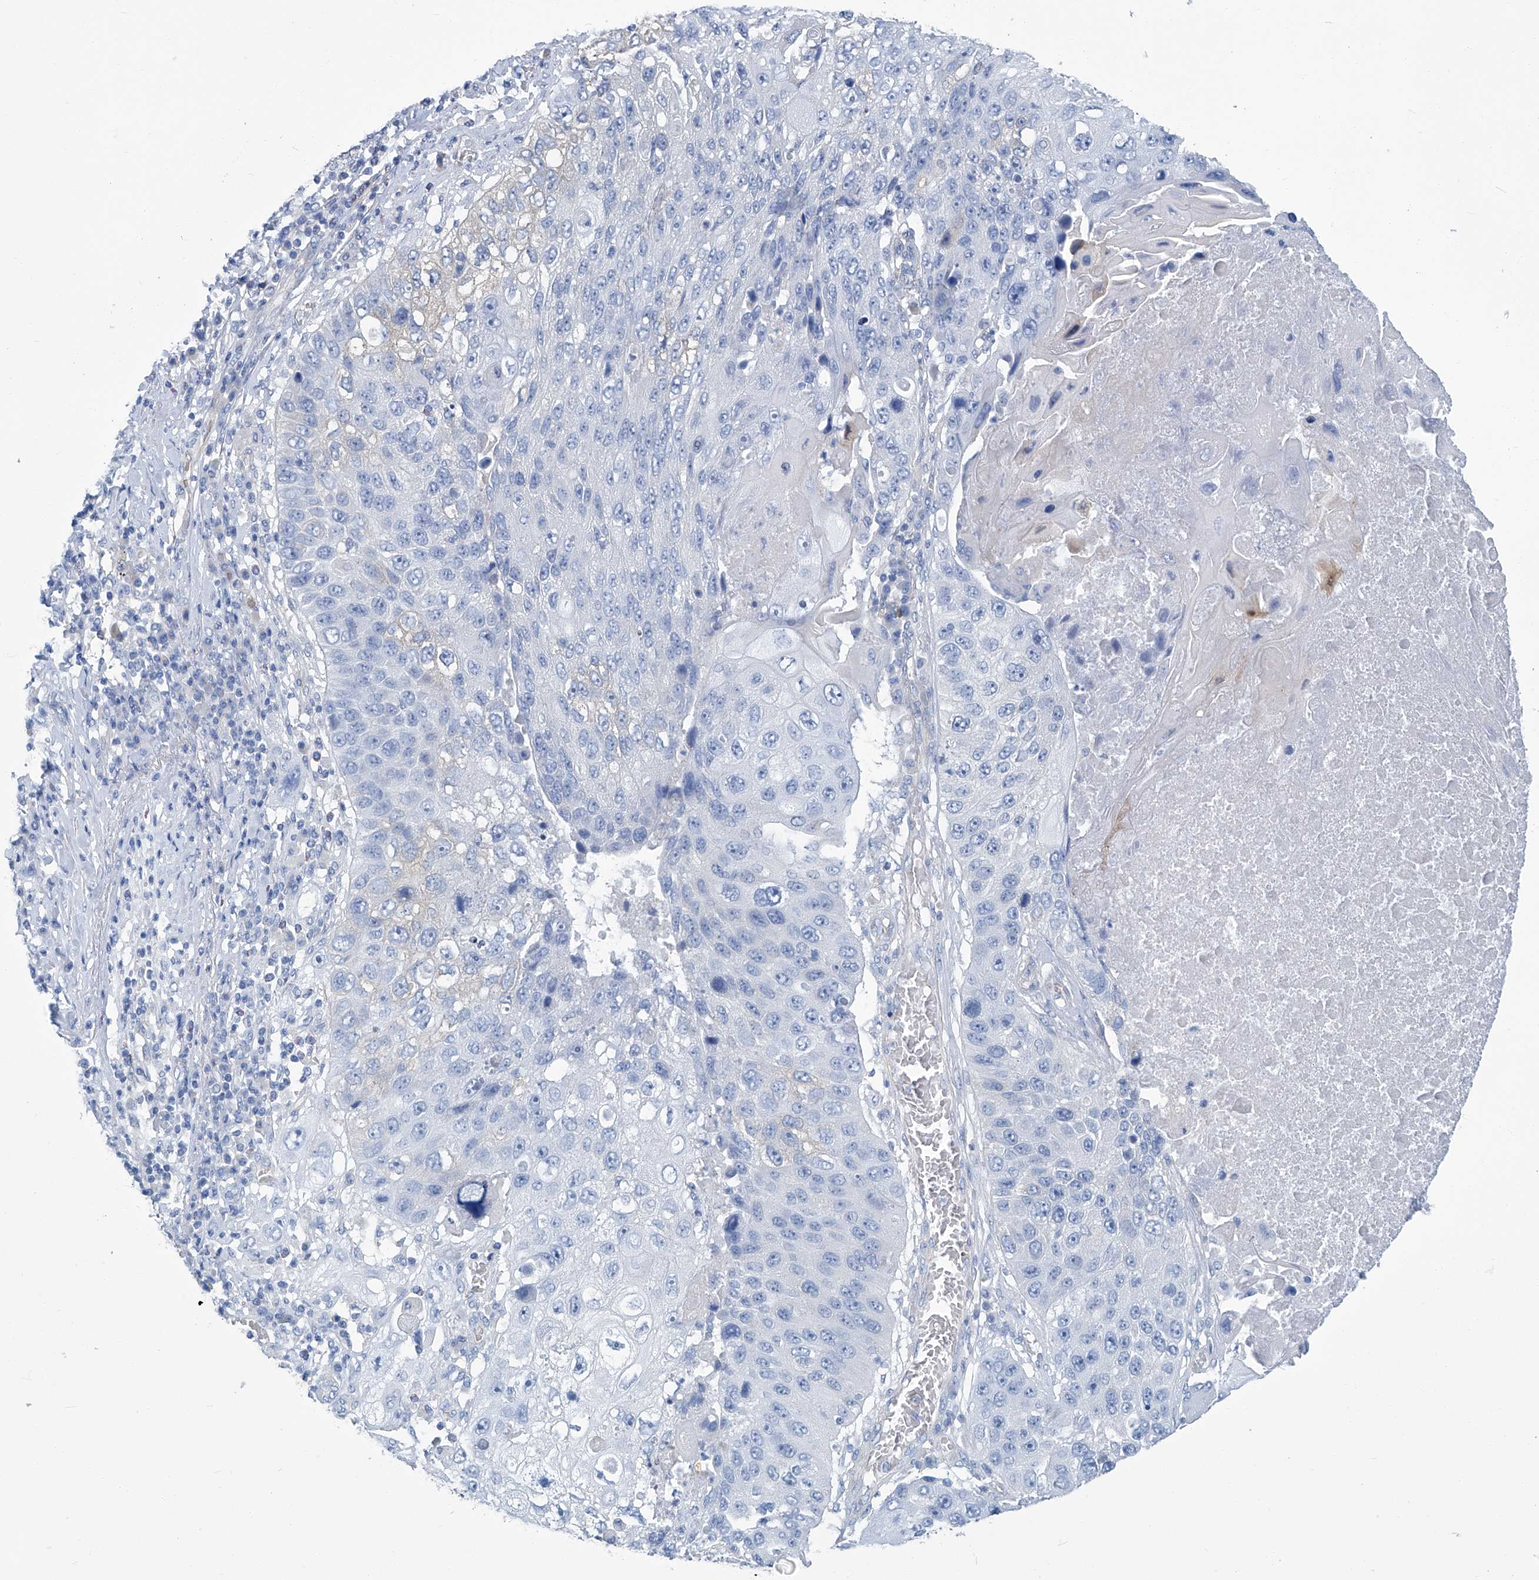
{"staining": {"intensity": "negative", "quantity": "none", "location": "none"}, "tissue": "lung cancer", "cell_type": "Tumor cells", "image_type": "cancer", "snomed": [{"axis": "morphology", "description": "Squamous cell carcinoma, NOS"}, {"axis": "topography", "description": "Lung"}], "caption": "Image shows no protein positivity in tumor cells of lung cancer (squamous cell carcinoma) tissue.", "gene": "PFKL", "patient": {"sex": "male", "age": 61}}